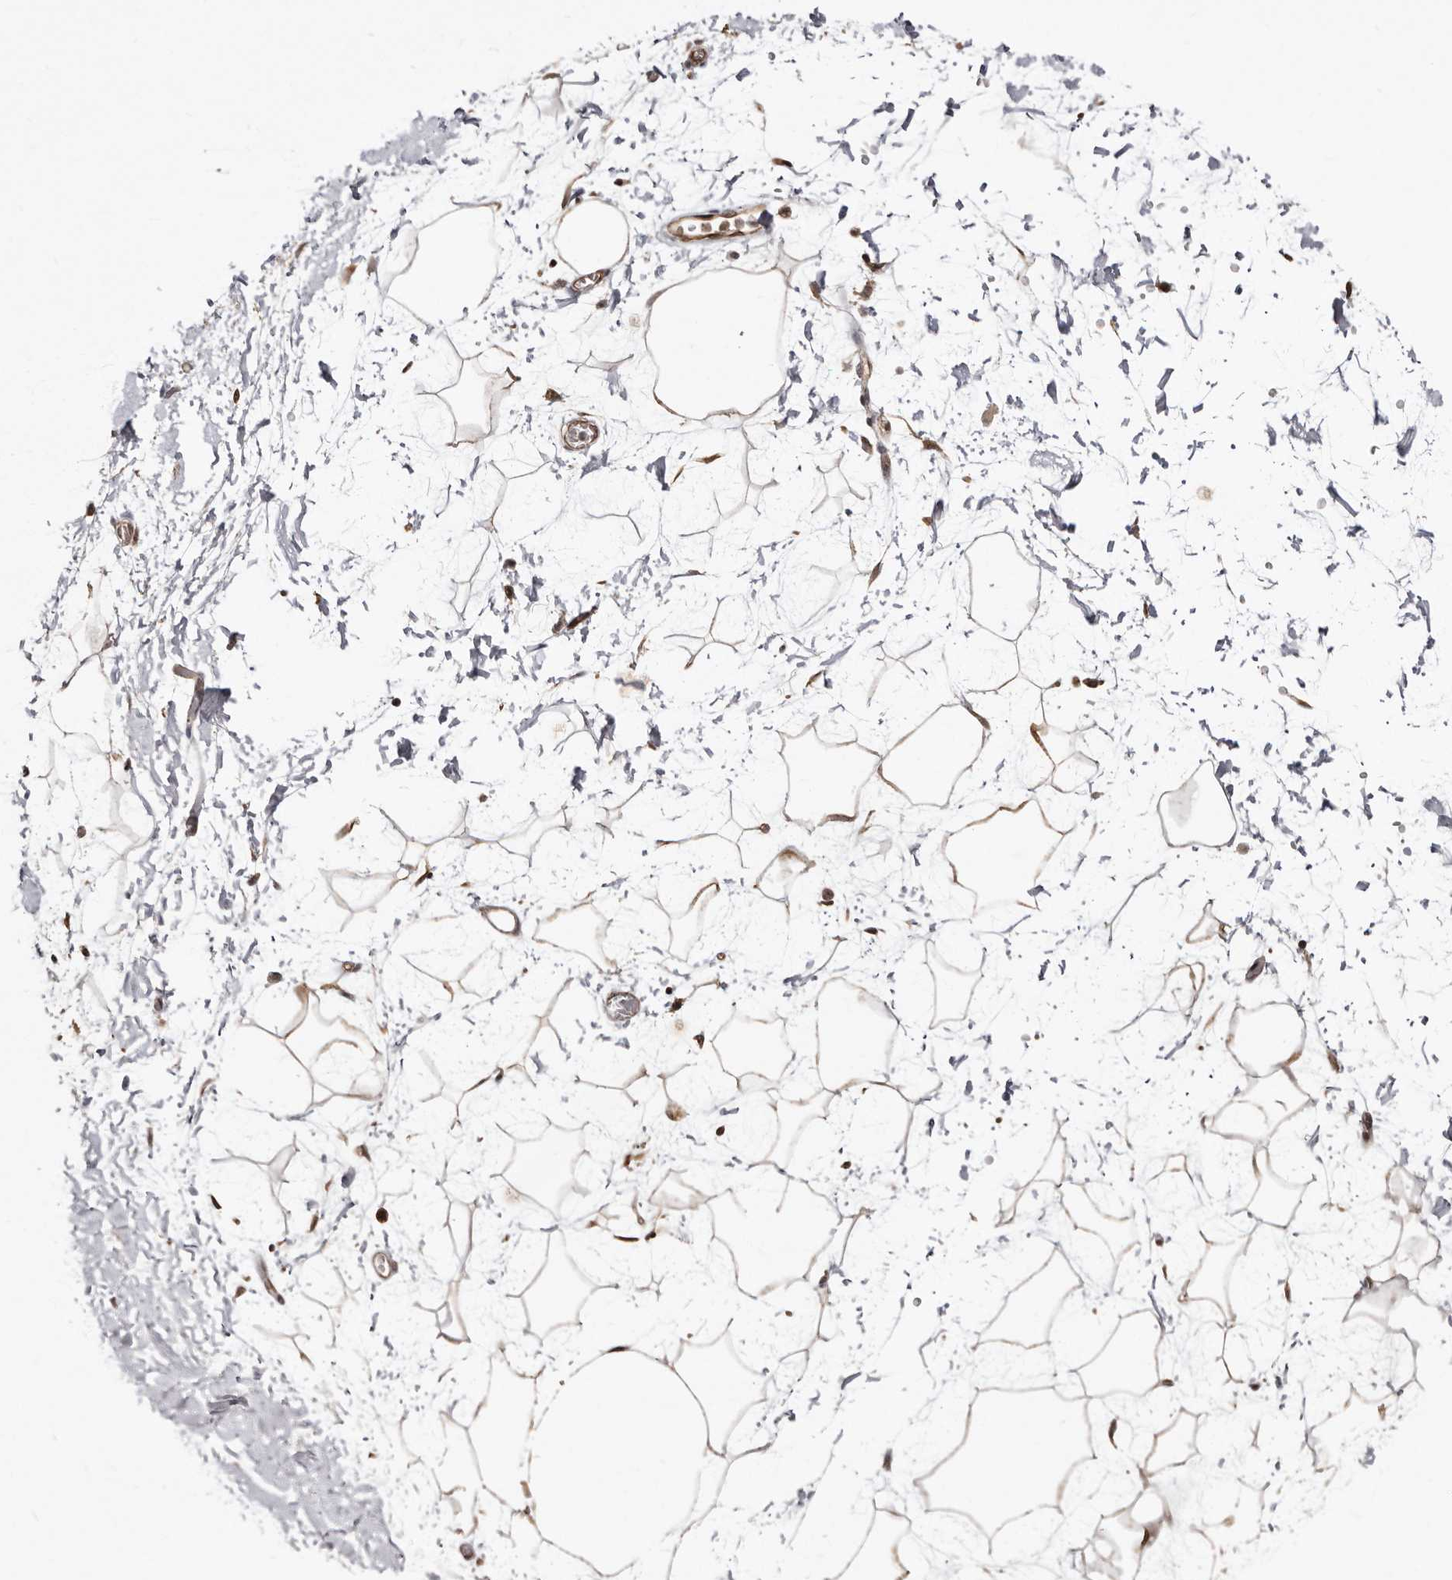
{"staining": {"intensity": "moderate", "quantity": ">75%", "location": "cytoplasmic/membranous,nuclear"}, "tissue": "adipose tissue", "cell_type": "Adipocytes", "image_type": "normal", "snomed": [{"axis": "morphology", "description": "Normal tissue, NOS"}, {"axis": "topography", "description": "Soft tissue"}], "caption": "Approximately >75% of adipocytes in normal human adipose tissue show moderate cytoplasmic/membranous,nuclear protein staining as visualized by brown immunohistochemical staining.", "gene": "MED8", "patient": {"sex": "male", "age": 72}}